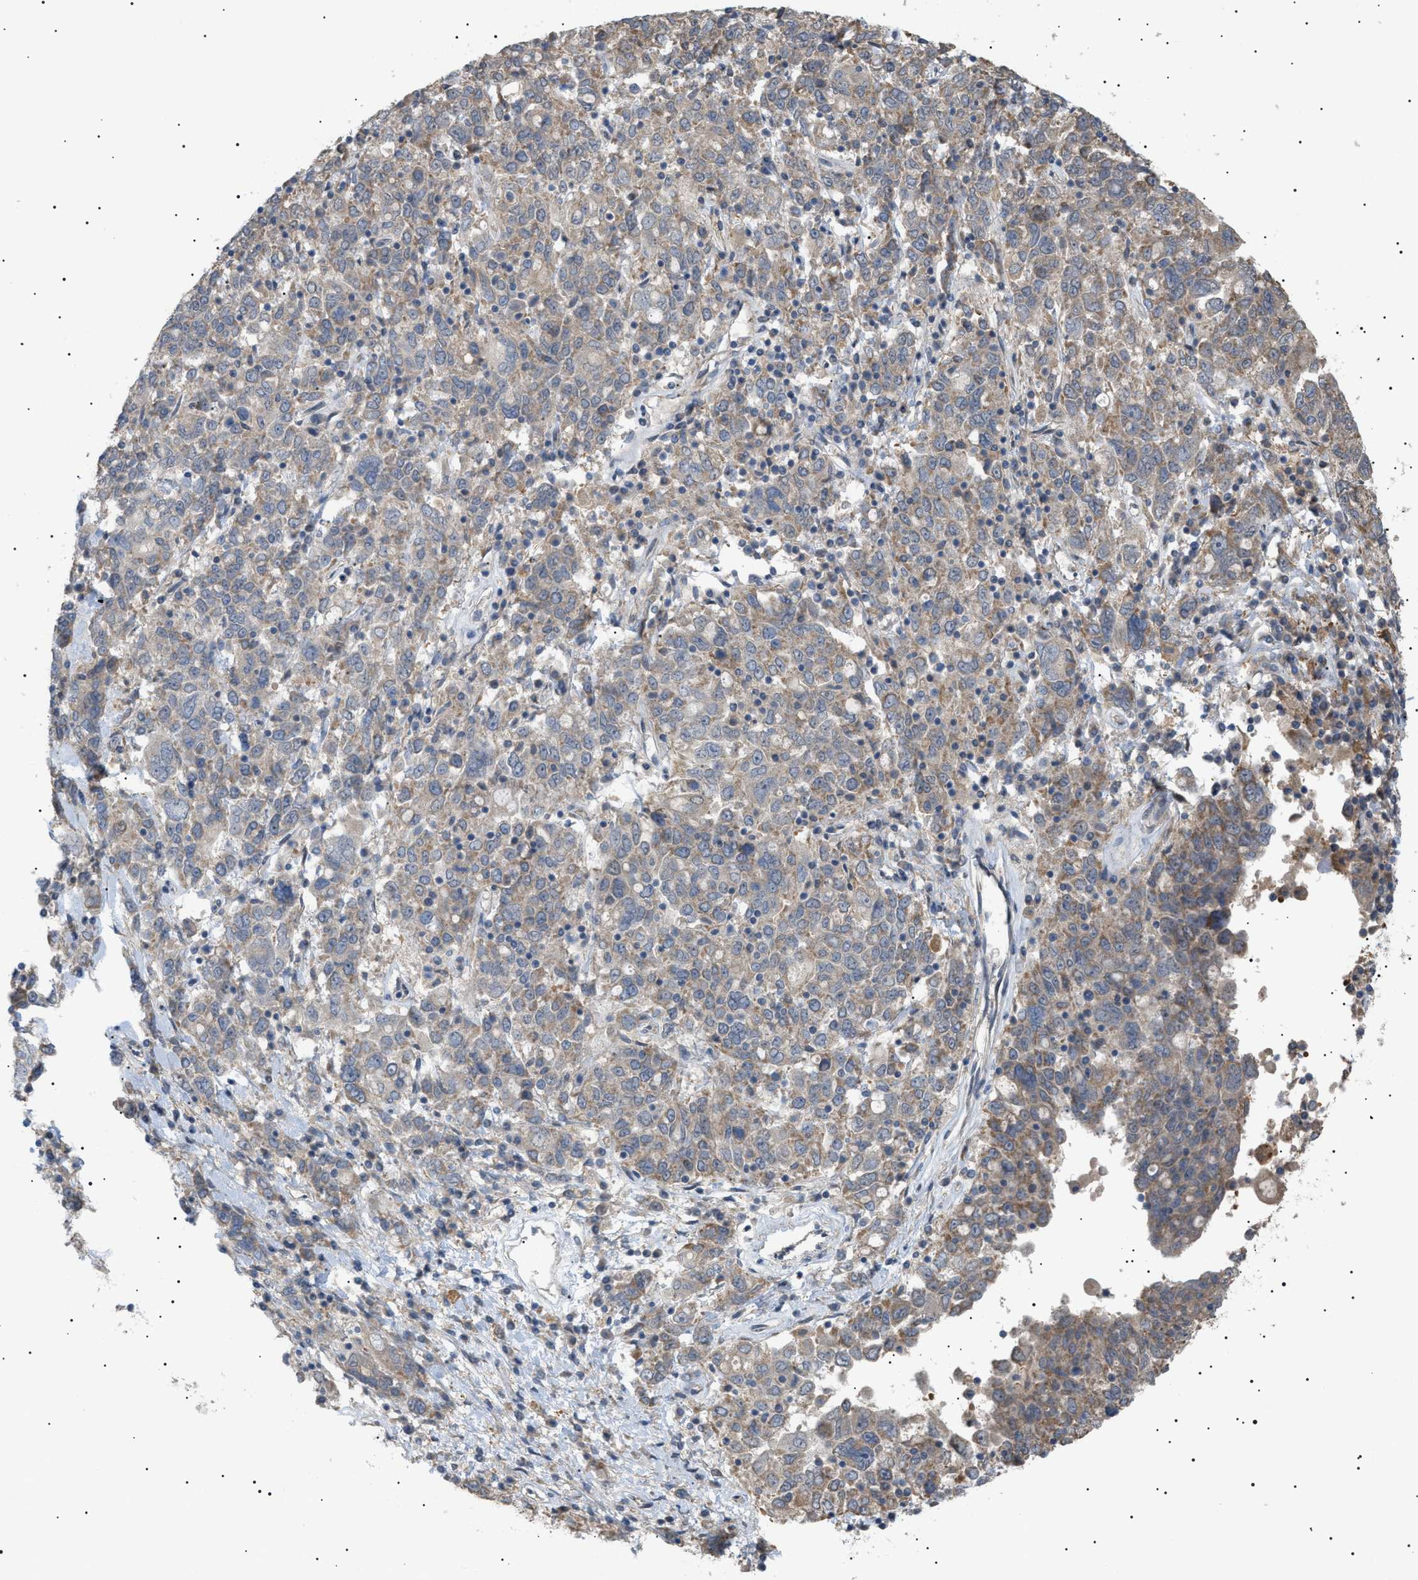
{"staining": {"intensity": "weak", "quantity": ">75%", "location": "cytoplasmic/membranous"}, "tissue": "ovarian cancer", "cell_type": "Tumor cells", "image_type": "cancer", "snomed": [{"axis": "morphology", "description": "Carcinoma, endometroid"}, {"axis": "topography", "description": "Ovary"}], "caption": "A brown stain shows weak cytoplasmic/membranous staining of a protein in ovarian cancer tumor cells.", "gene": "IRS2", "patient": {"sex": "female", "age": 62}}